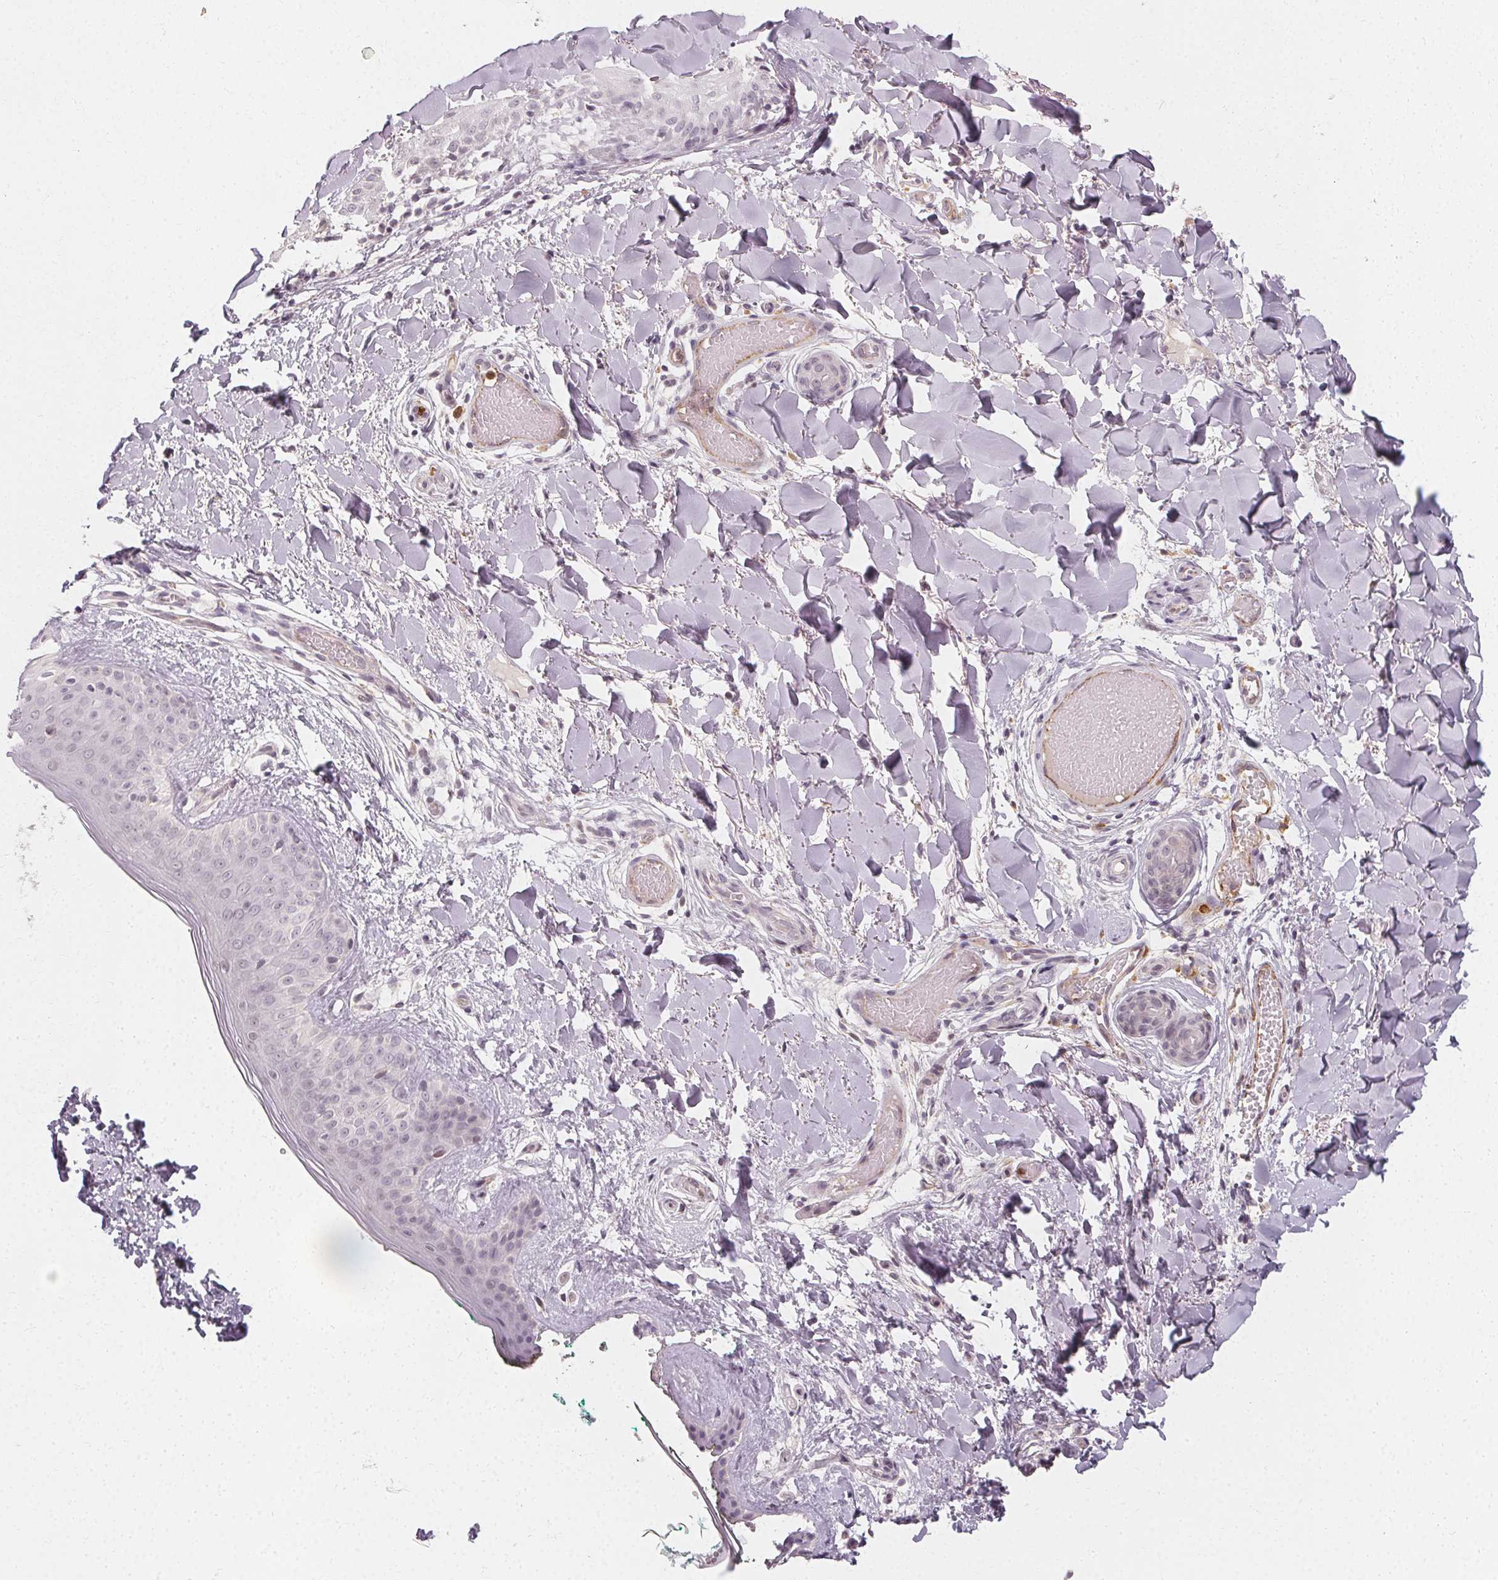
{"staining": {"intensity": "negative", "quantity": "none", "location": "none"}, "tissue": "skin", "cell_type": "Fibroblasts", "image_type": "normal", "snomed": [{"axis": "morphology", "description": "Normal tissue, NOS"}, {"axis": "topography", "description": "Skin"}], "caption": "DAB (3,3'-diaminobenzidine) immunohistochemical staining of unremarkable human skin exhibits no significant expression in fibroblasts.", "gene": "CLCNKA", "patient": {"sex": "female", "age": 34}}